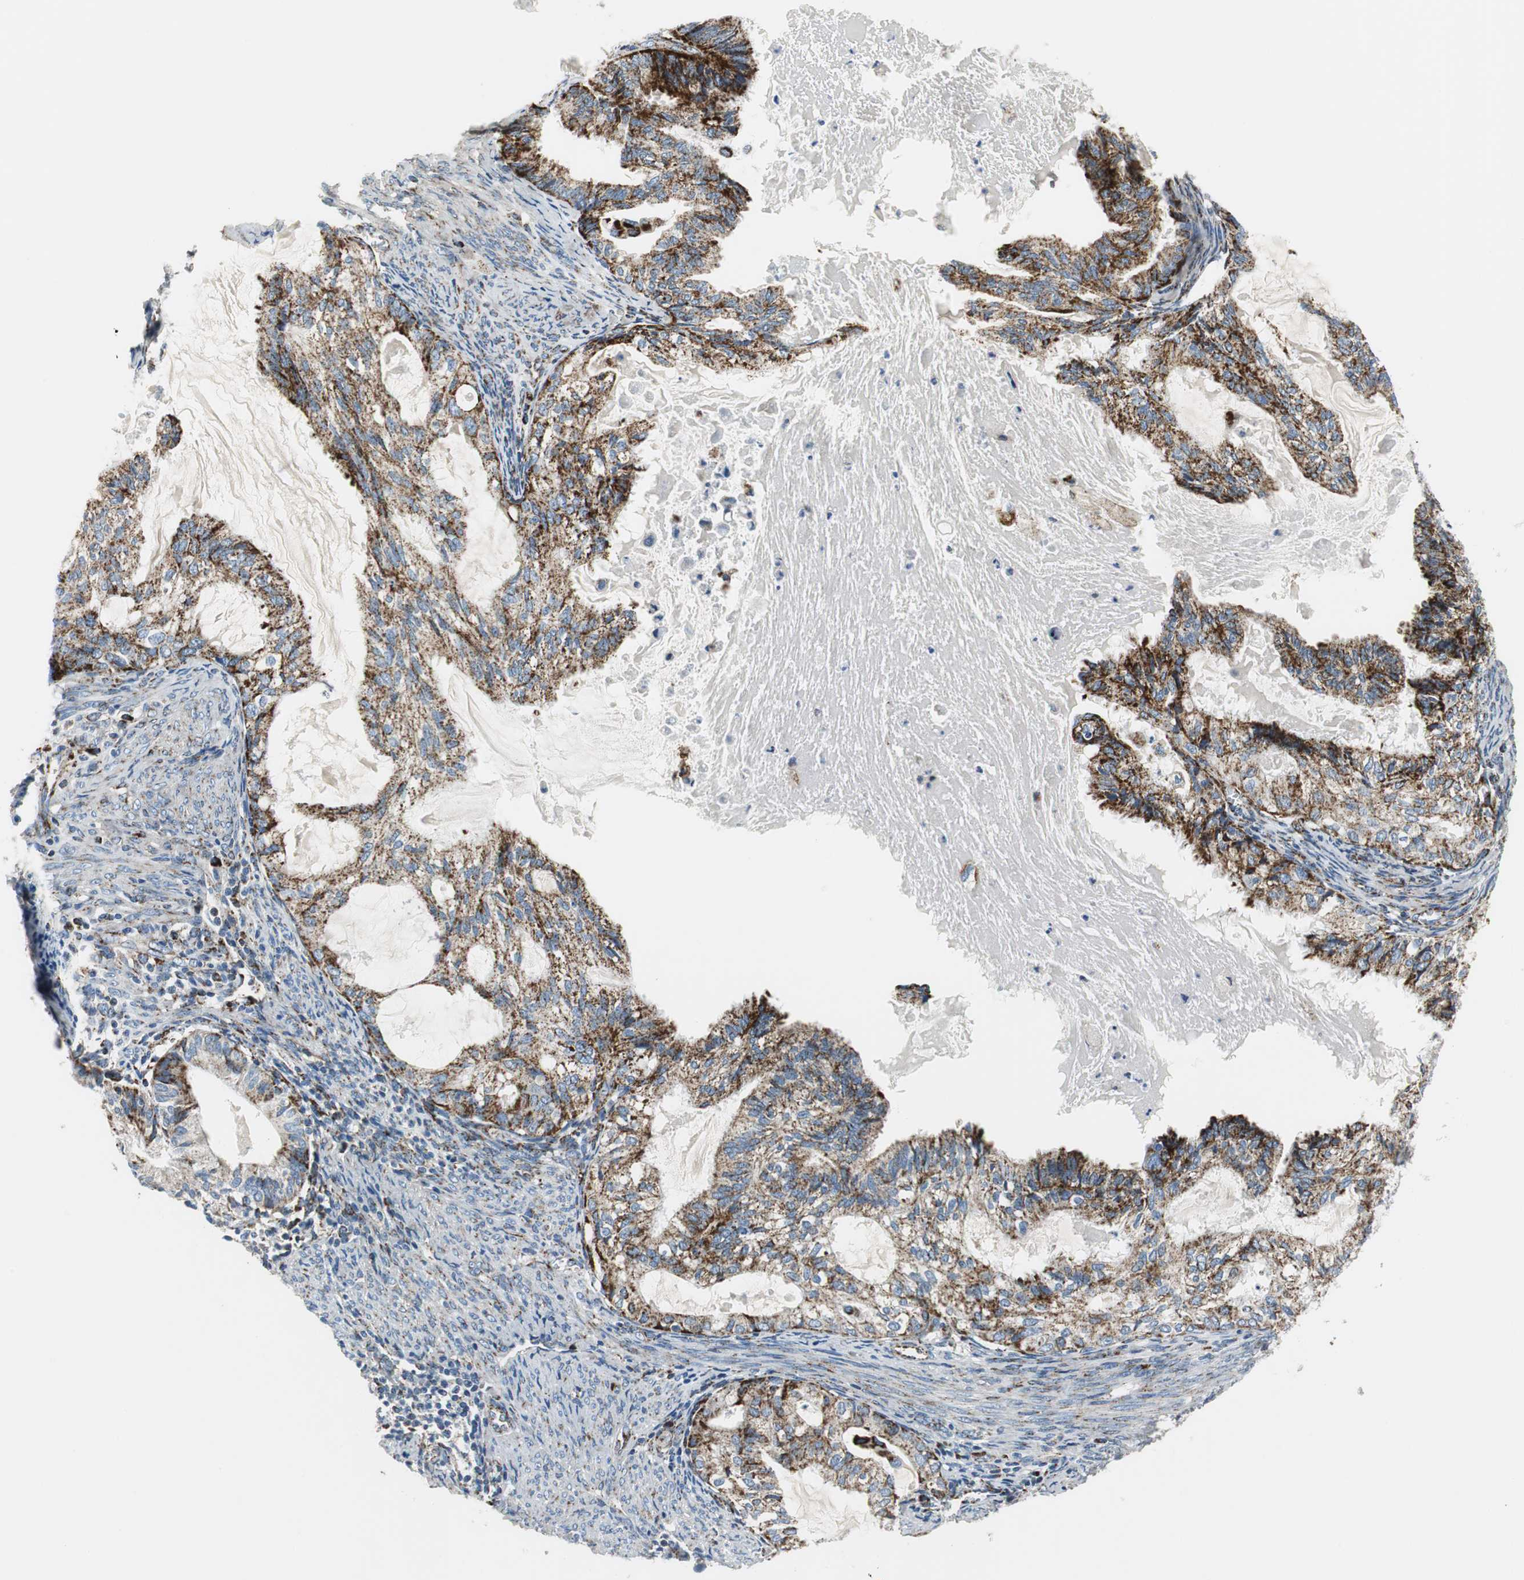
{"staining": {"intensity": "strong", "quantity": ">75%", "location": "cytoplasmic/membranous"}, "tissue": "cervical cancer", "cell_type": "Tumor cells", "image_type": "cancer", "snomed": [{"axis": "morphology", "description": "Normal tissue, NOS"}, {"axis": "morphology", "description": "Adenocarcinoma, NOS"}, {"axis": "topography", "description": "Cervix"}, {"axis": "topography", "description": "Endometrium"}], "caption": "Immunohistochemistry (IHC) of human cervical cancer displays high levels of strong cytoplasmic/membranous positivity in approximately >75% of tumor cells.", "gene": "C1QTNF7", "patient": {"sex": "female", "age": 86}}